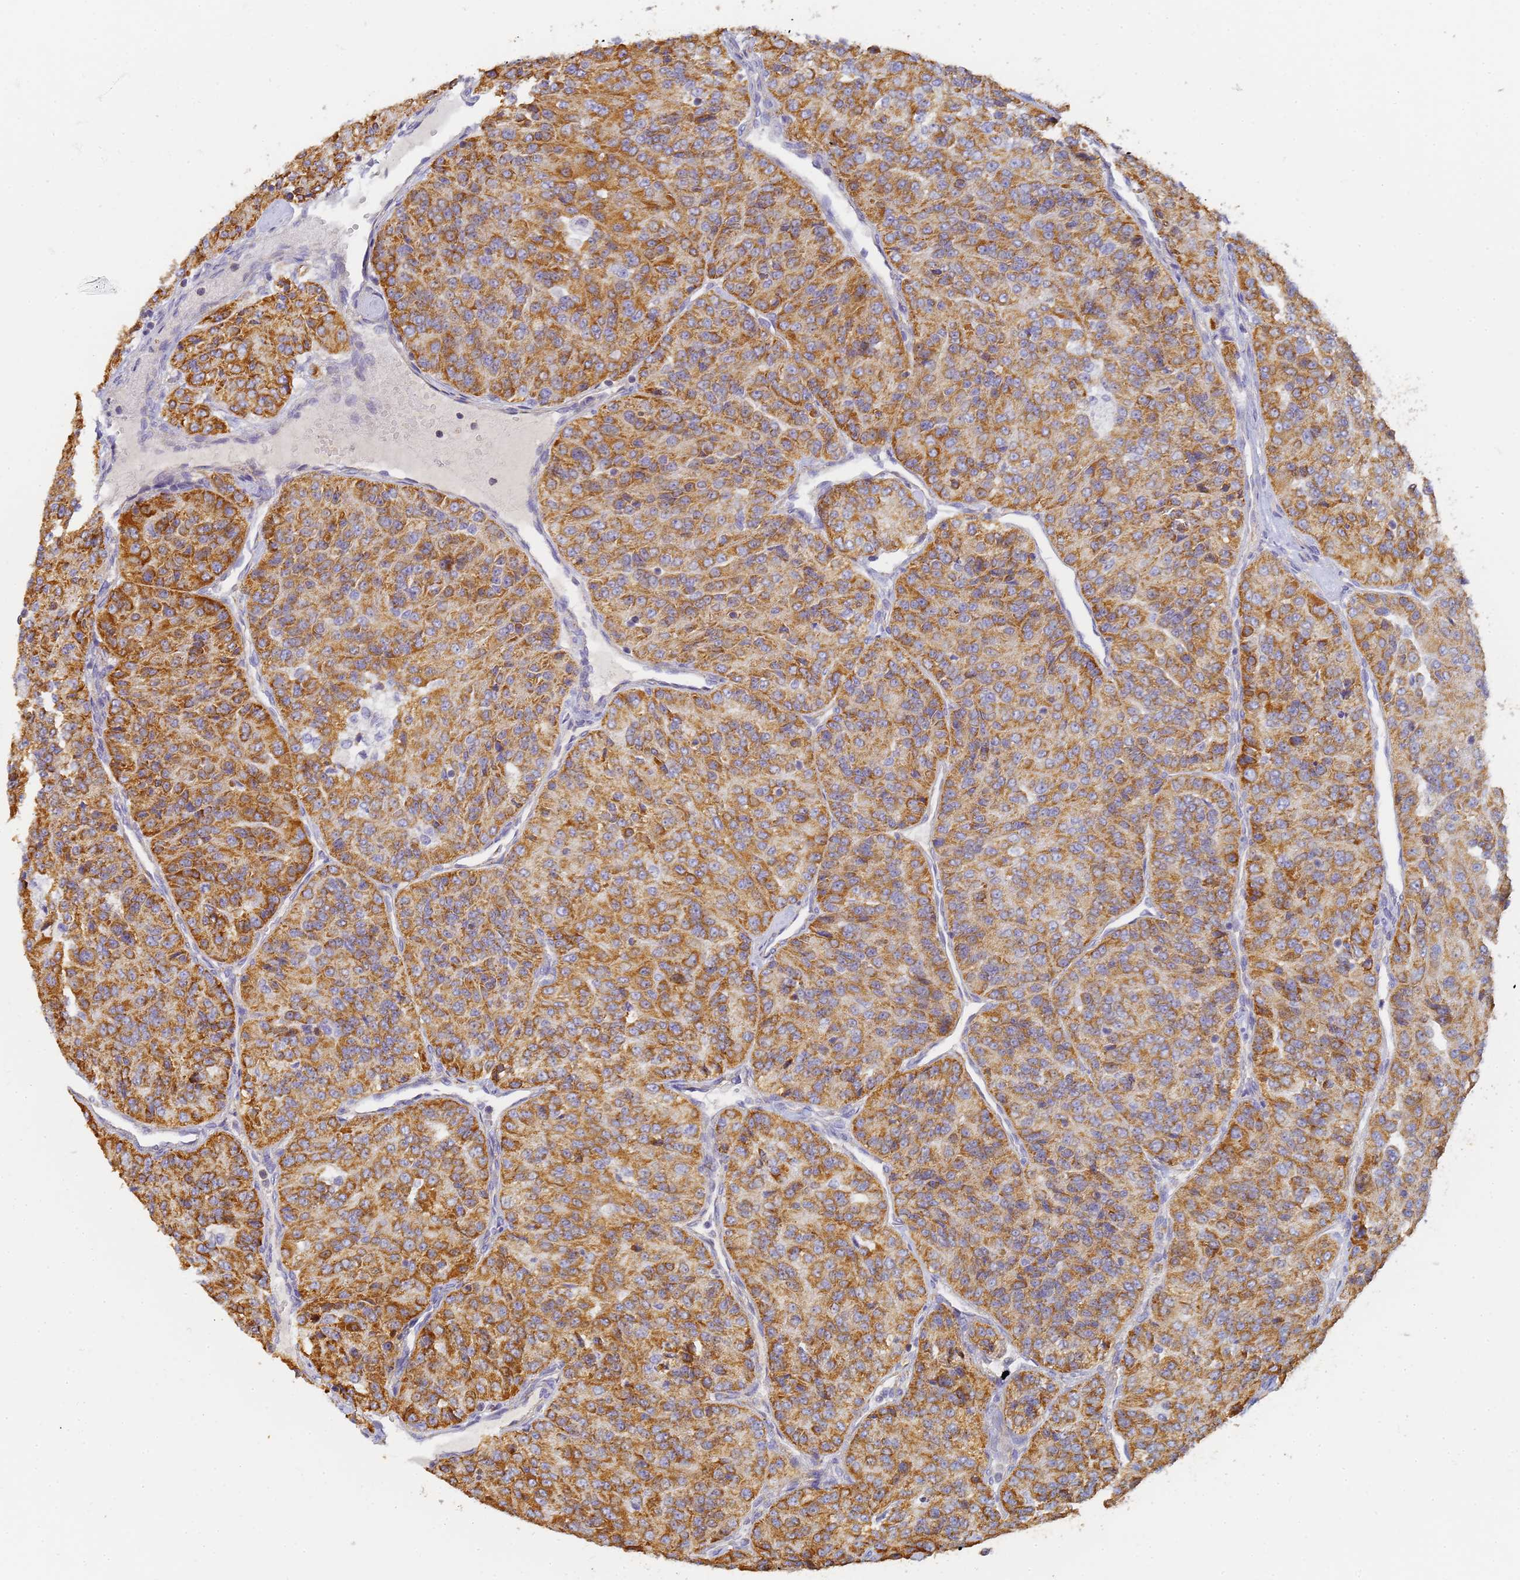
{"staining": {"intensity": "strong", "quantity": ">75%", "location": "cytoplasmic/membranous"}, "tissue": "renal cancer", "cell_type": "Tumor cells", "image_type": "cancer", "snomed": [{"axis": "morphology", "description": "Adenocarcinoma, NOS"}, {"axis": "topography", "description": "Kidney"}], "caption": "Renal cancer stained with immunohistochemistry (IHC) demonstrates strong cytoplasmic/membranous staining in about >75% of tumor cells. (brown staining indicates protein expression, while blue staining denotes nuclei).", "gene": "UTP23", "patient": {"sex": "female", "age": 63}}